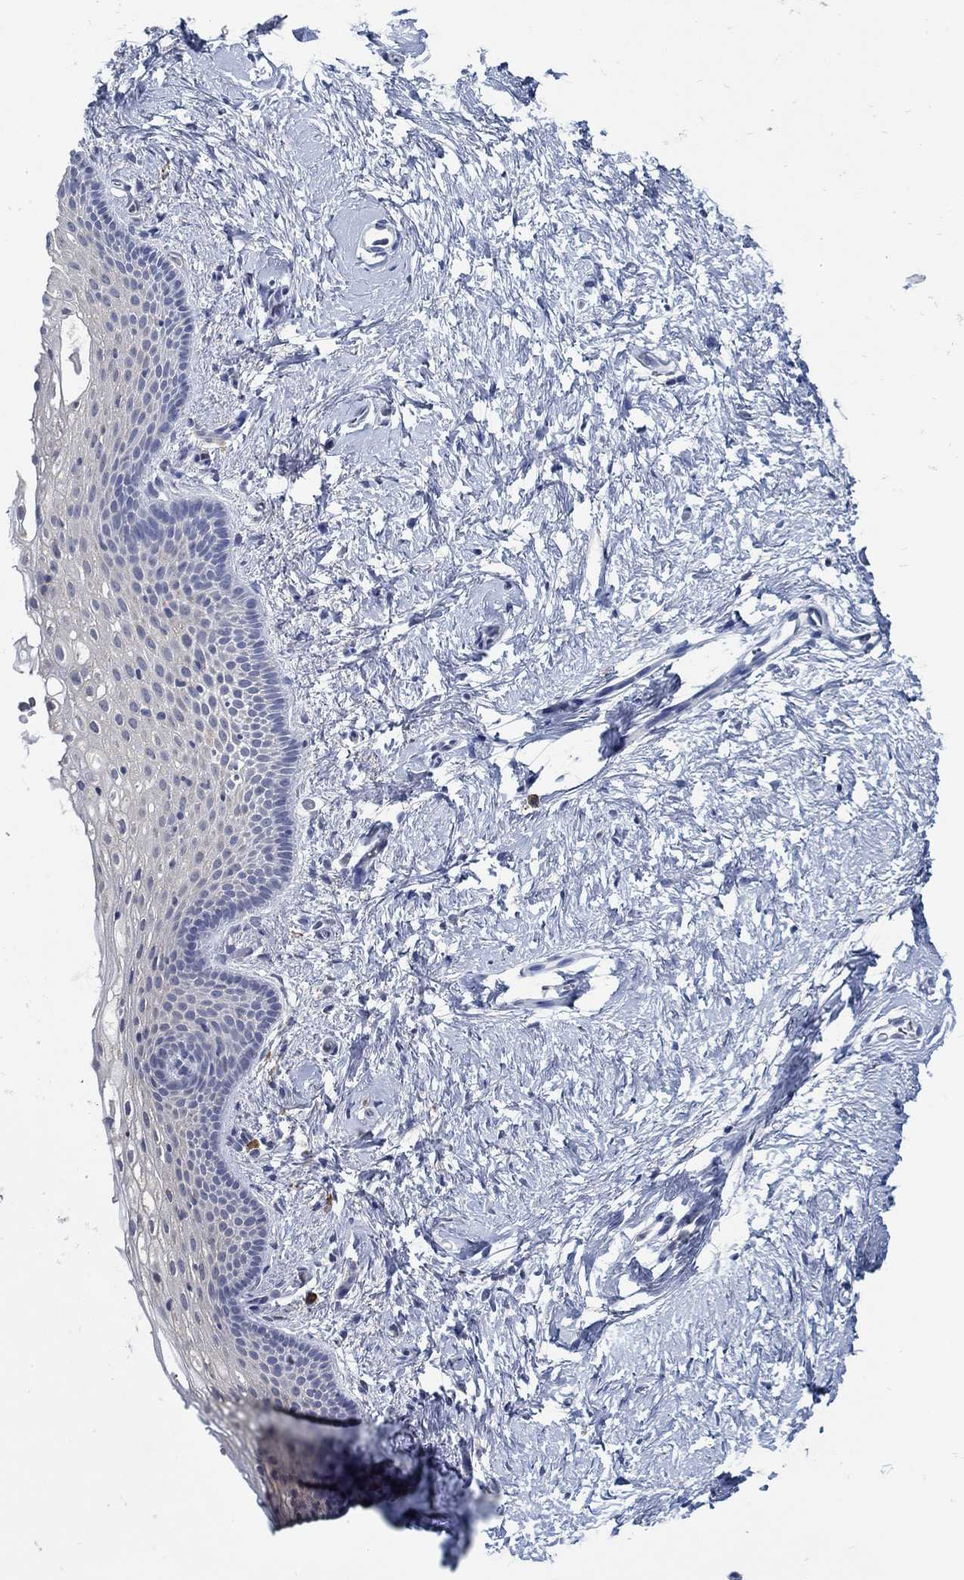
{"staining": {"intensity": "negative", "quantity": "none", "location": "none"}, "tissue": "vagina", "cell_type": "Squamous epithelial cells", "image_type": "normal", "snomed": [{"axis": "morphology", "description": "Normal tissue, NOS"}, {"axis": "topography", "description": "Vagina"}], "caption": "Human vagina stained for a protein using IHC demonstrates no positivity in squamous epithelial cells.", "gene": "PCDH11X", "patient": {"sex": "female", "age": 61}}